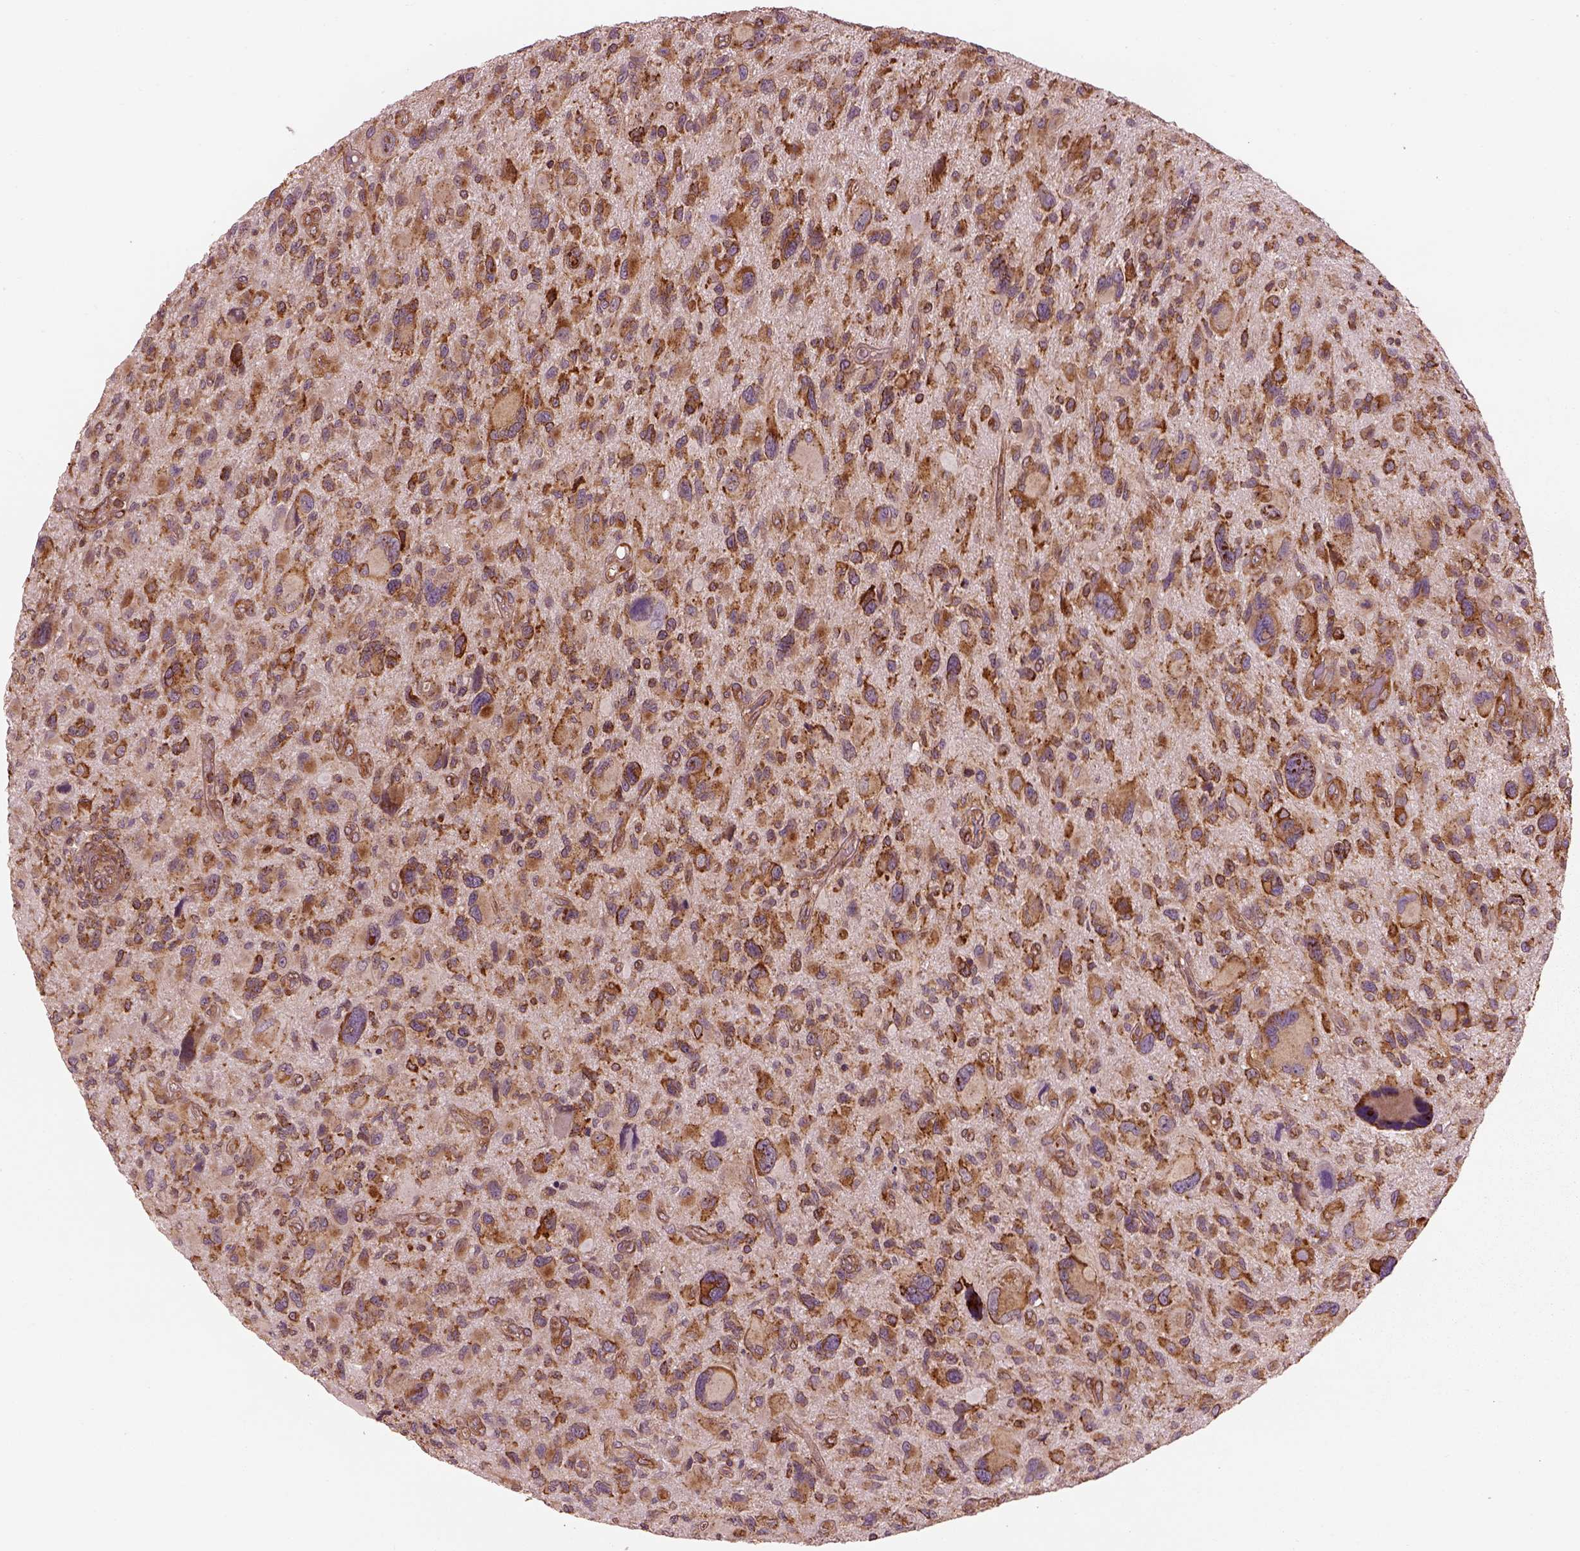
{"staining": {"intensity": "moderate", "quantity": "25%-75%", "location": "cytoplasmic/membranous"}, "tissue": "glioma", "cell_type": "Tumor cells", "image_type": "cancer", "snomed": [{"axis": "morphology", "description": "Glioma, malignant, NOS"}, {"axis": "morphology", "description": "Glioma, malignant, High grade"}, {"axis": "topography", "description": "Brain"}], "caption": "Malignant high-grade glioma stained for a protein (brown) shows moderate cytoplasmic/membranous positive expression in approximately 25%-75% of tumor cells.", "gene": "LSM14A", "patient": {"sex": "female", "age": 71}}